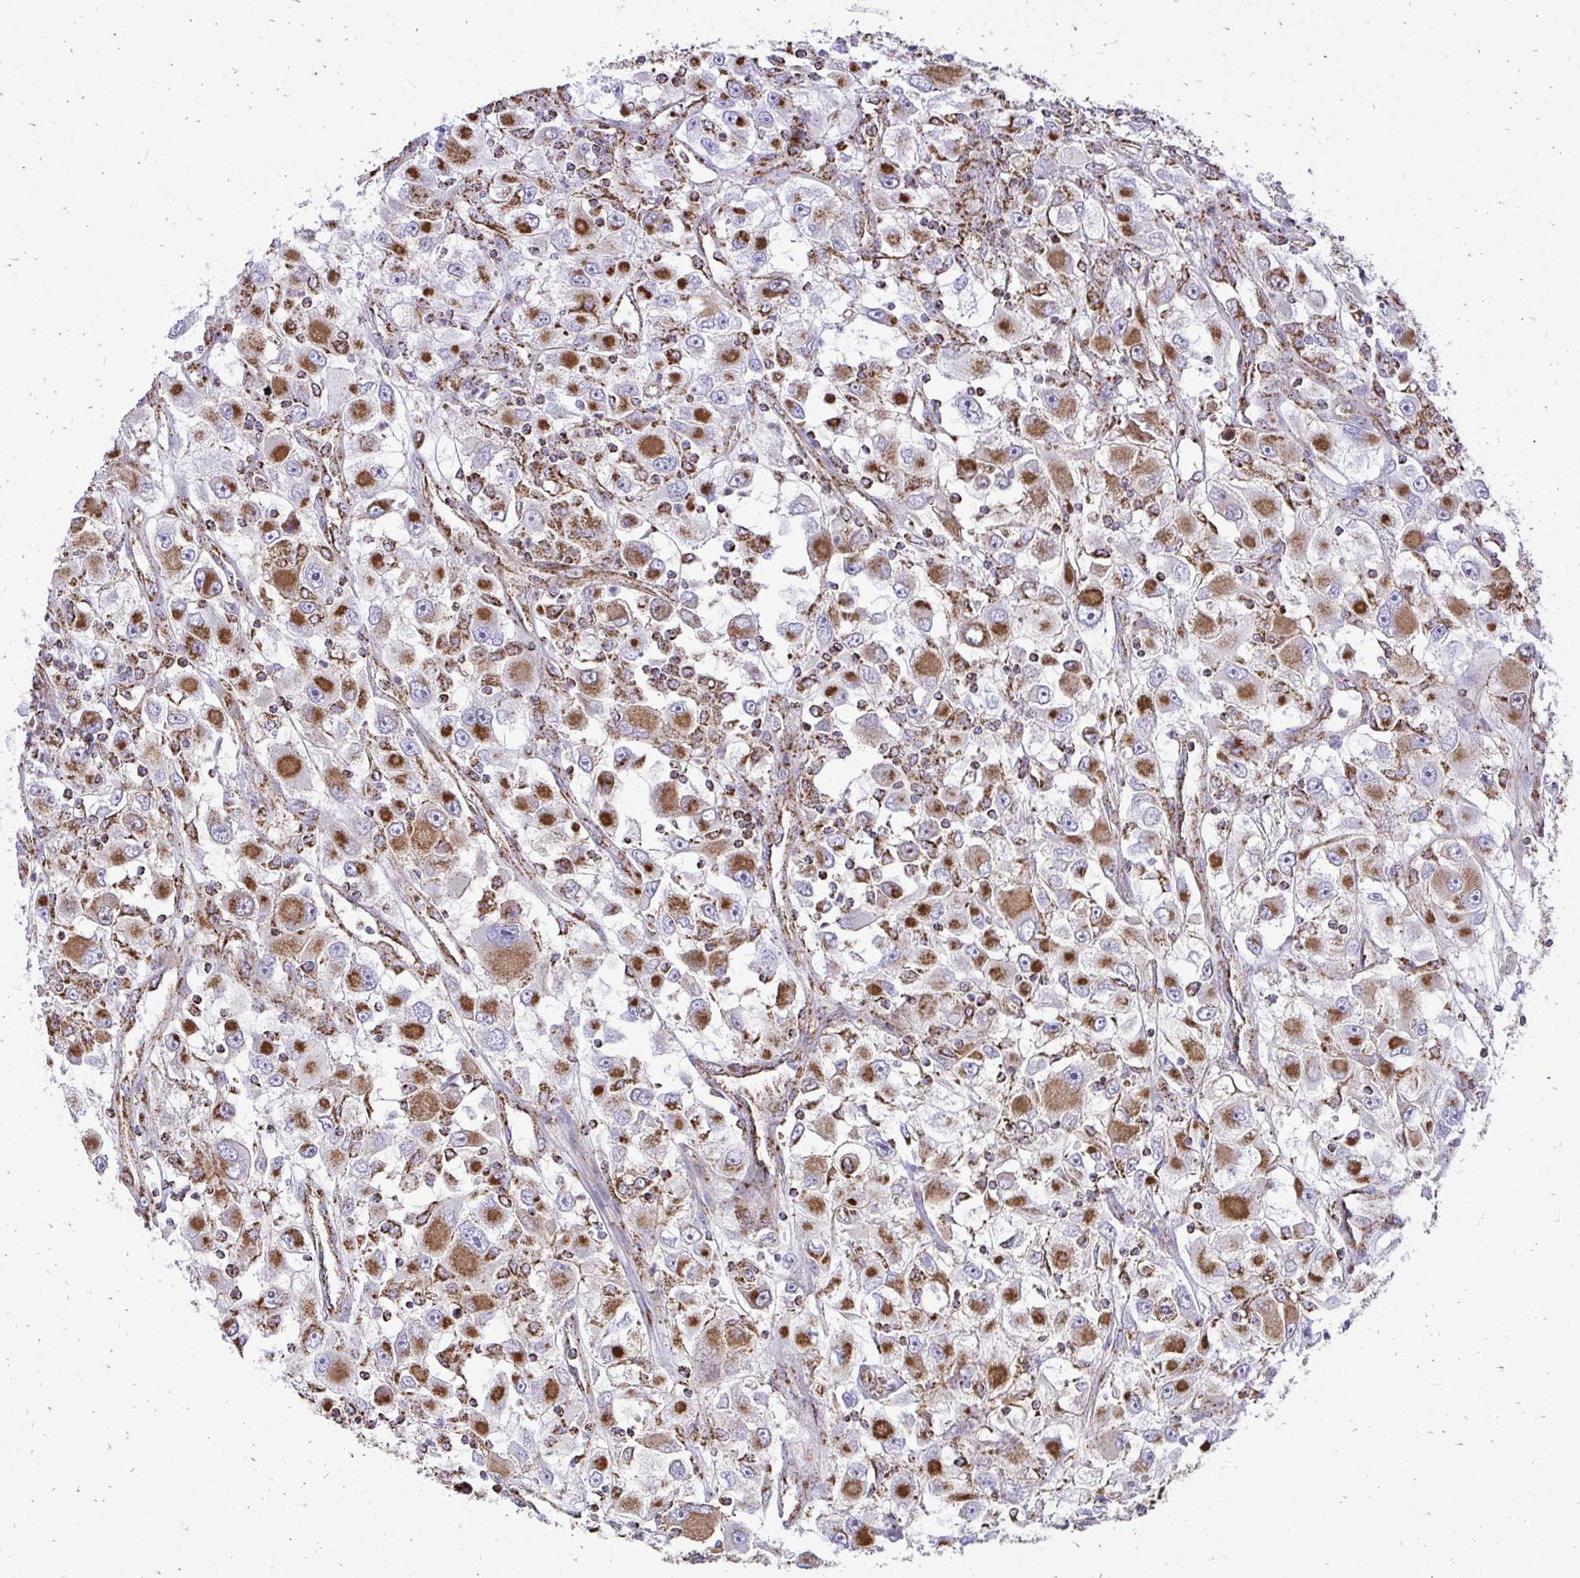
{"staining": {"intensity": "strong", "quantity": "25%-75%", "location": "cytoplasmic/membranous"}, "tissue": "renal cancer", "cell_type": "Tumor cells", "image_type": "cancer", "snomed": [{"axis": "morphology", "description": "Adenocarcinoma, NOS"}, {"axis": "topography", "description": "Kidney"}], "caption": "IHC (DAB) staining of renal cancer reveals strong cytoplasmic/membranous protein expression in about 25%-75% of tumor cells. The staining was performed using DAB (3,3'-diaminobenzidine) to visualize the protein expression in brown, while the nuclei were stained in blue with hematoxylin (Magnification: 20x).", "gene": "UBE2C", "patient": {"sex": "female", "age": 52}}